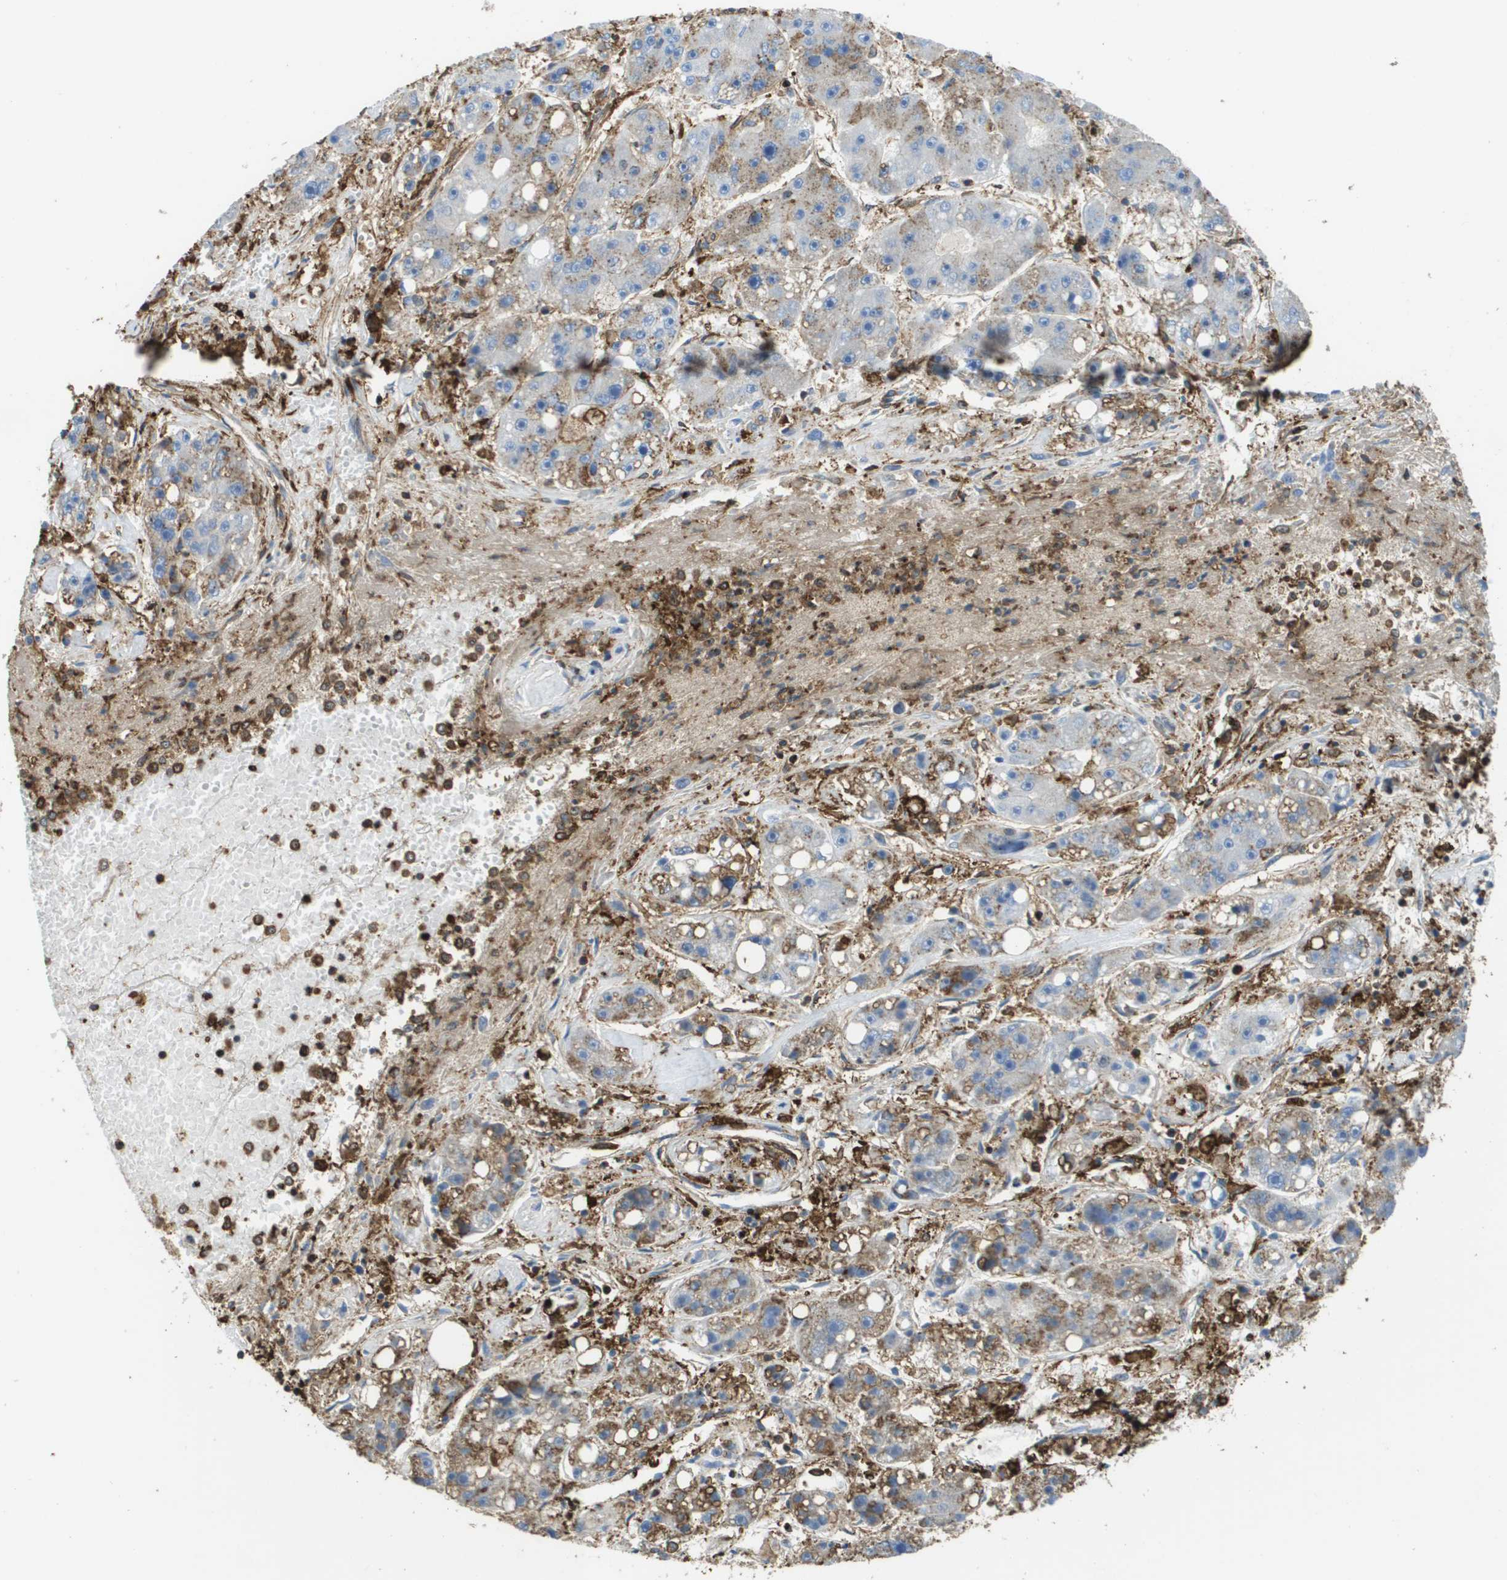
{"staining": {"intensity": "weak", "quantity": "25%-75%", "location": "cytoplasmic/membranous"}, "tissue": "liver cancer", "cell_type": "Tumor cells", "image_type": "cancer", "snomed": [{"axis": "morphology", "description": "Carcinoma, Hepatocellular, NOS"}, {"axis": "topography", "description": "Liver"}], "caption": "IHC of hepatocellular carcinoma (liver) shows low levels of weak cytoplasmic/membranous positivity in approximately 25%-75% of tumor cells.", "gene": "PASK", "patient": {"sex": "female", "age": 61}}